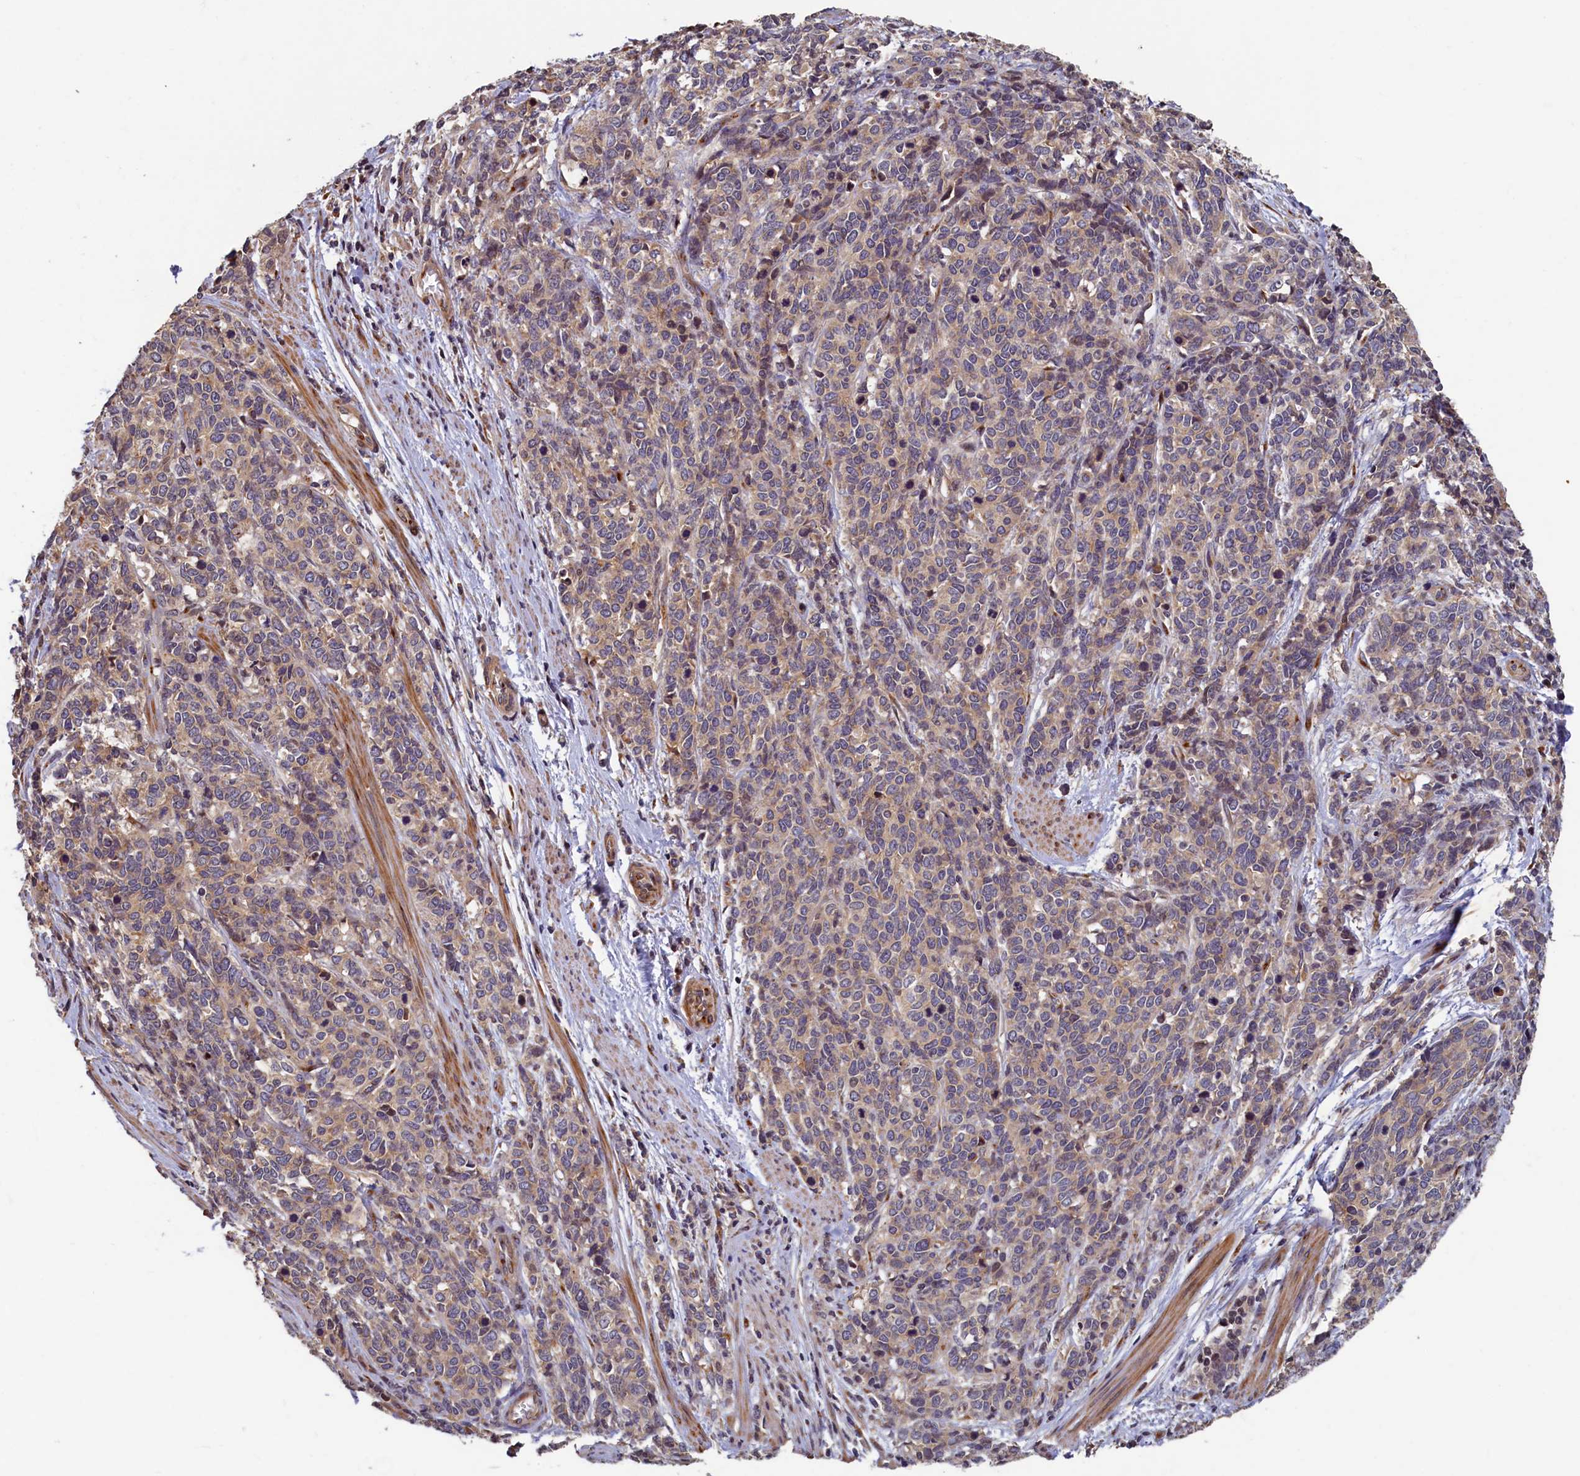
{"staining": {"intensity": "weak", "quantity": "25%-75%", "location": "cytoplasmic/membranous"}, "tissue": "cervical cancer", "cell_type": "Tumor cells", "image_type": "cancer", "snomed": [{"axis": "morphology", "description": "Squamous cell carcinoma, NOS"}, {"axis": "topography", "description": "Cervix"}], "caption": "Cervical cancer (squamous cell carcinoma) stained with a brown dye reveals weak cytoplasmic/membranous positive expression in approximately 25%-75% of tumor cells.", "gene": "TMEM181", "patient": {"sex": "female", "age": 60}}